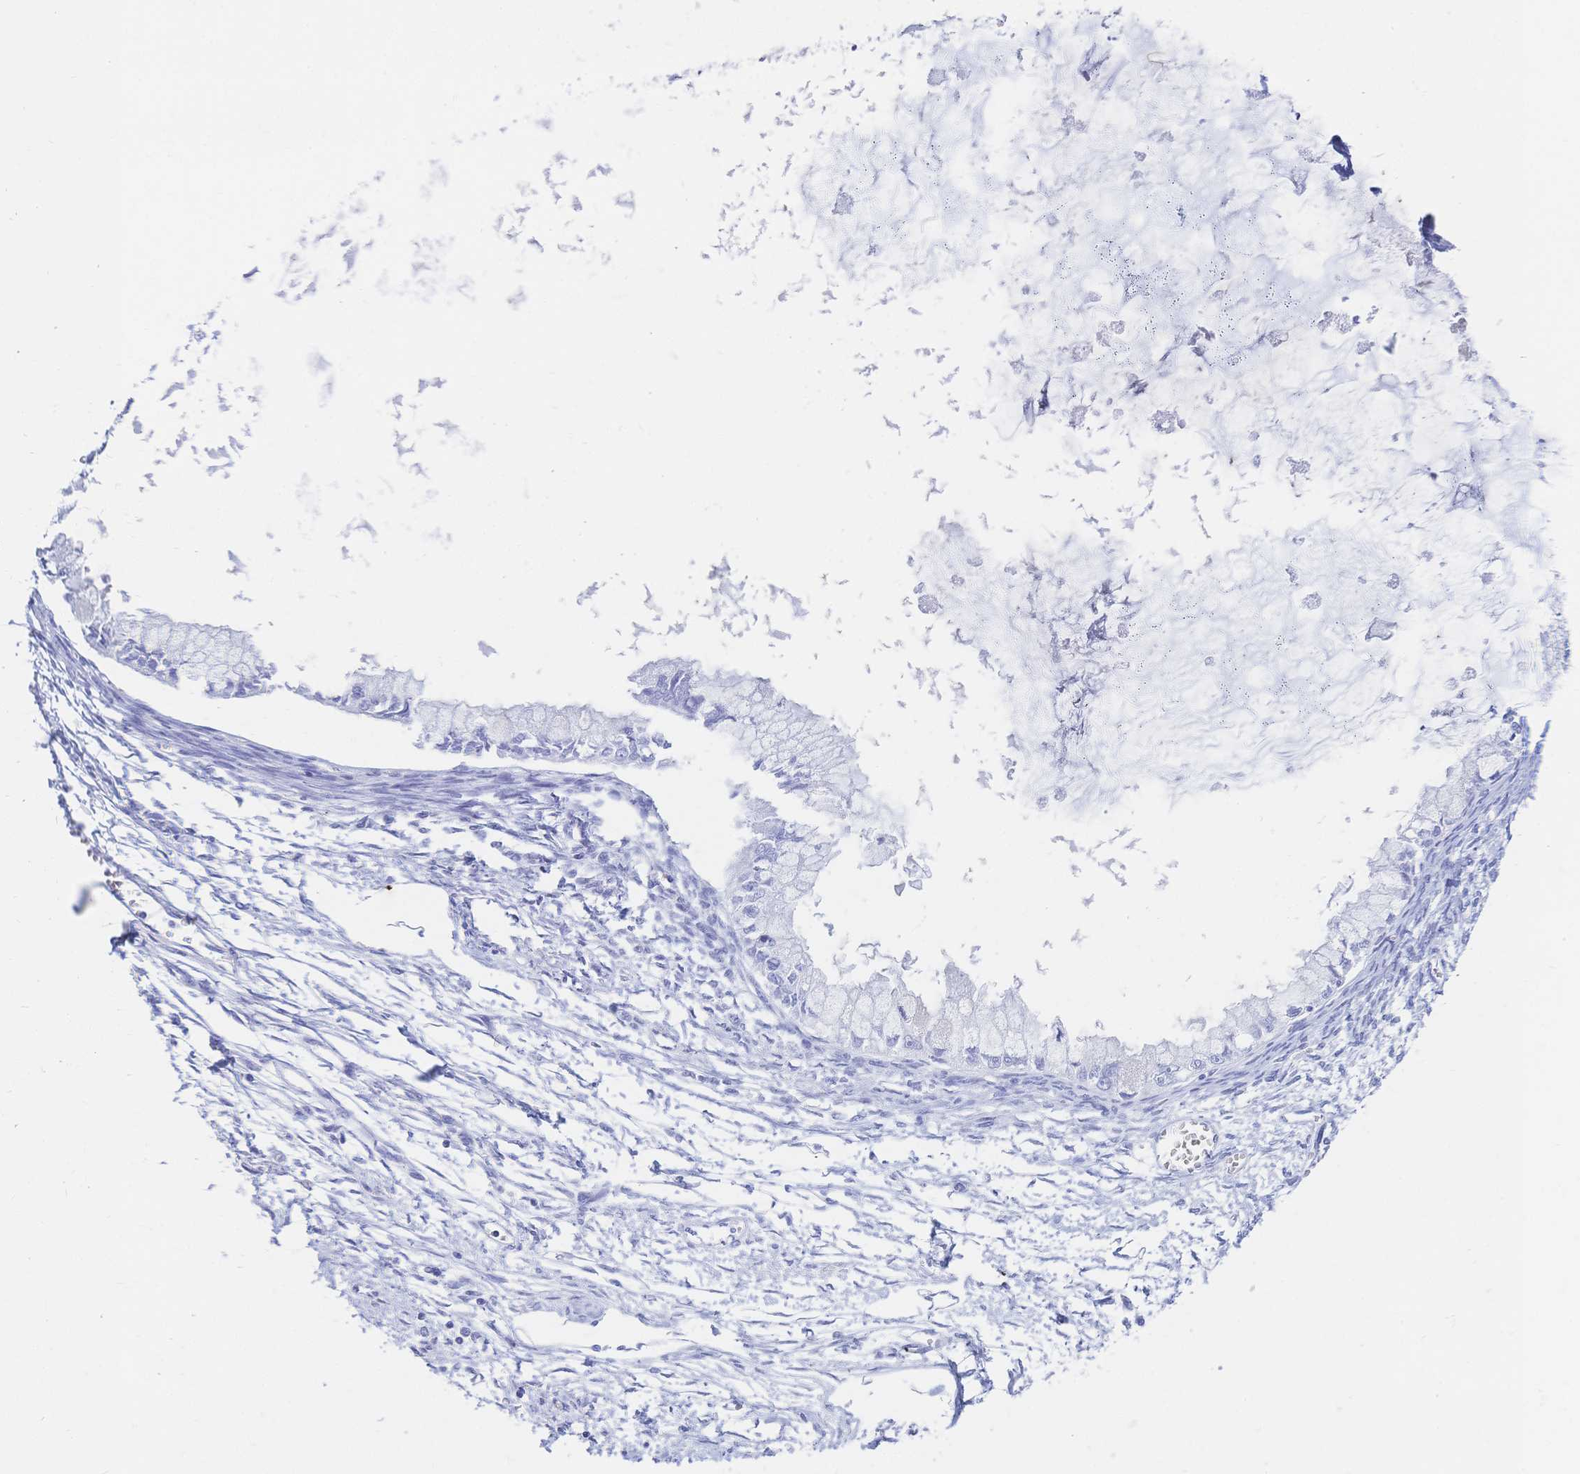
{"staining": {"intensity": "negative", "quantity": "none", "location": "none"}, "tissue": "ovarian cancer", "cell_type": "Tumor cells", "image_type": "cancer", "snomed": [{"axis": "morphology", "description": "Cystadenocarcinoma, mucinous, NOS"}, {"axis": "topography", "description": "Ovary"}], "caption": "Tumor cells are negative for protein expression in human ovarian cancer (mucinous cystadenocarcinoma).", "gene": "MEP1B", "patient": {"sex": "female", "age": 34}}